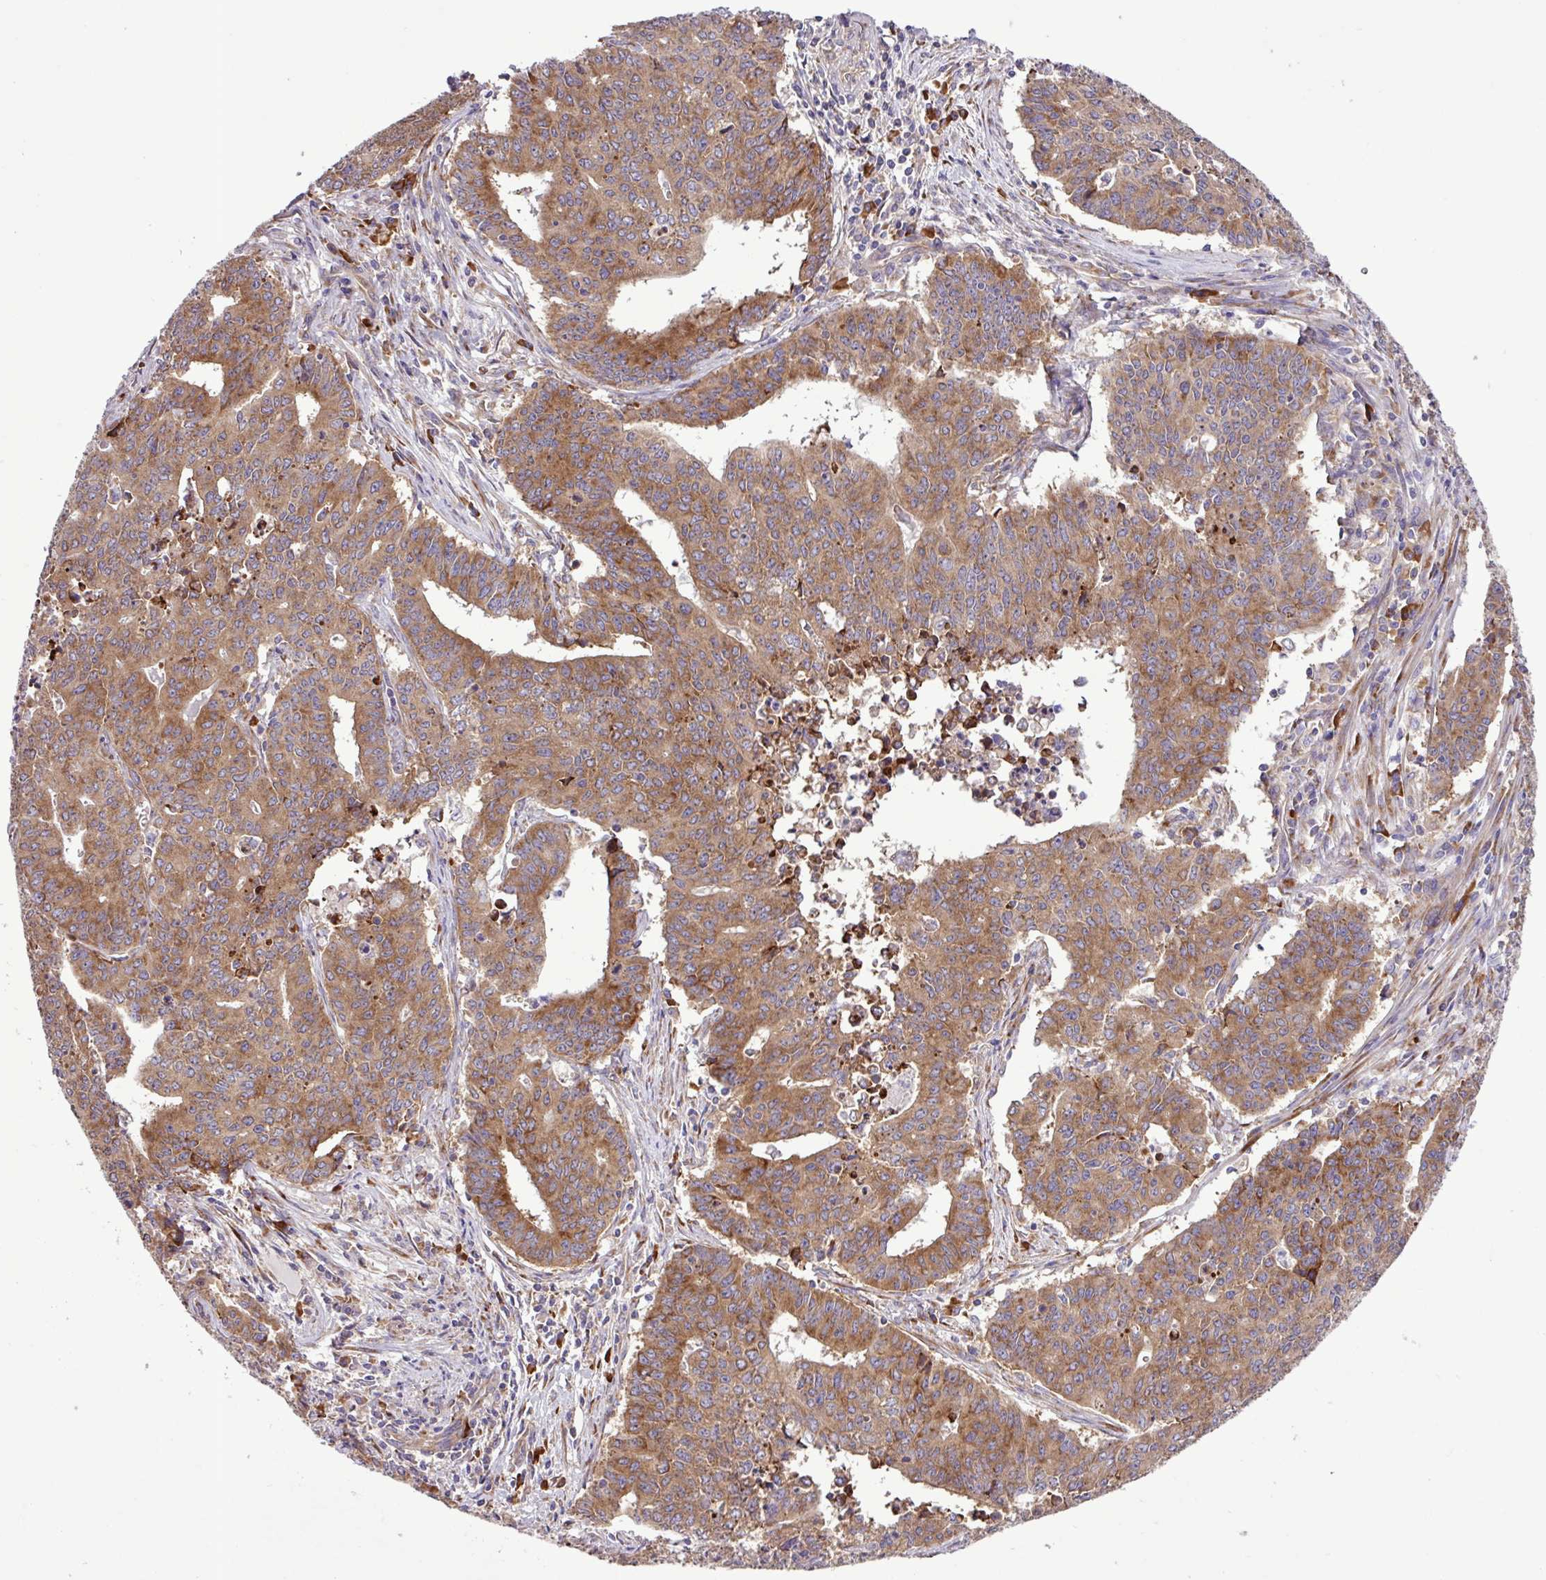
{"staining": {"intensity": "moderate", "quantity": ">75%", "location": "cytoplasmic/membranous"}, "tissue": "endometrial cancer", "cell_type": "Tumor cells", "image_type": "cancer", "snomed": [{"axis": "morphology", "description": "Adenocarcinoma, NOS"}, {"axis": "topography", "description": "Endometrium"}], "caption": "Endometrial adenocarcinoma tissue displays moderate cytoplasmic/membranous expression in about >75% of tumor cells, visualized by immunohistochemistry.", "gene": "RPL13", "patient": {"sex": "female", "age": 59}}